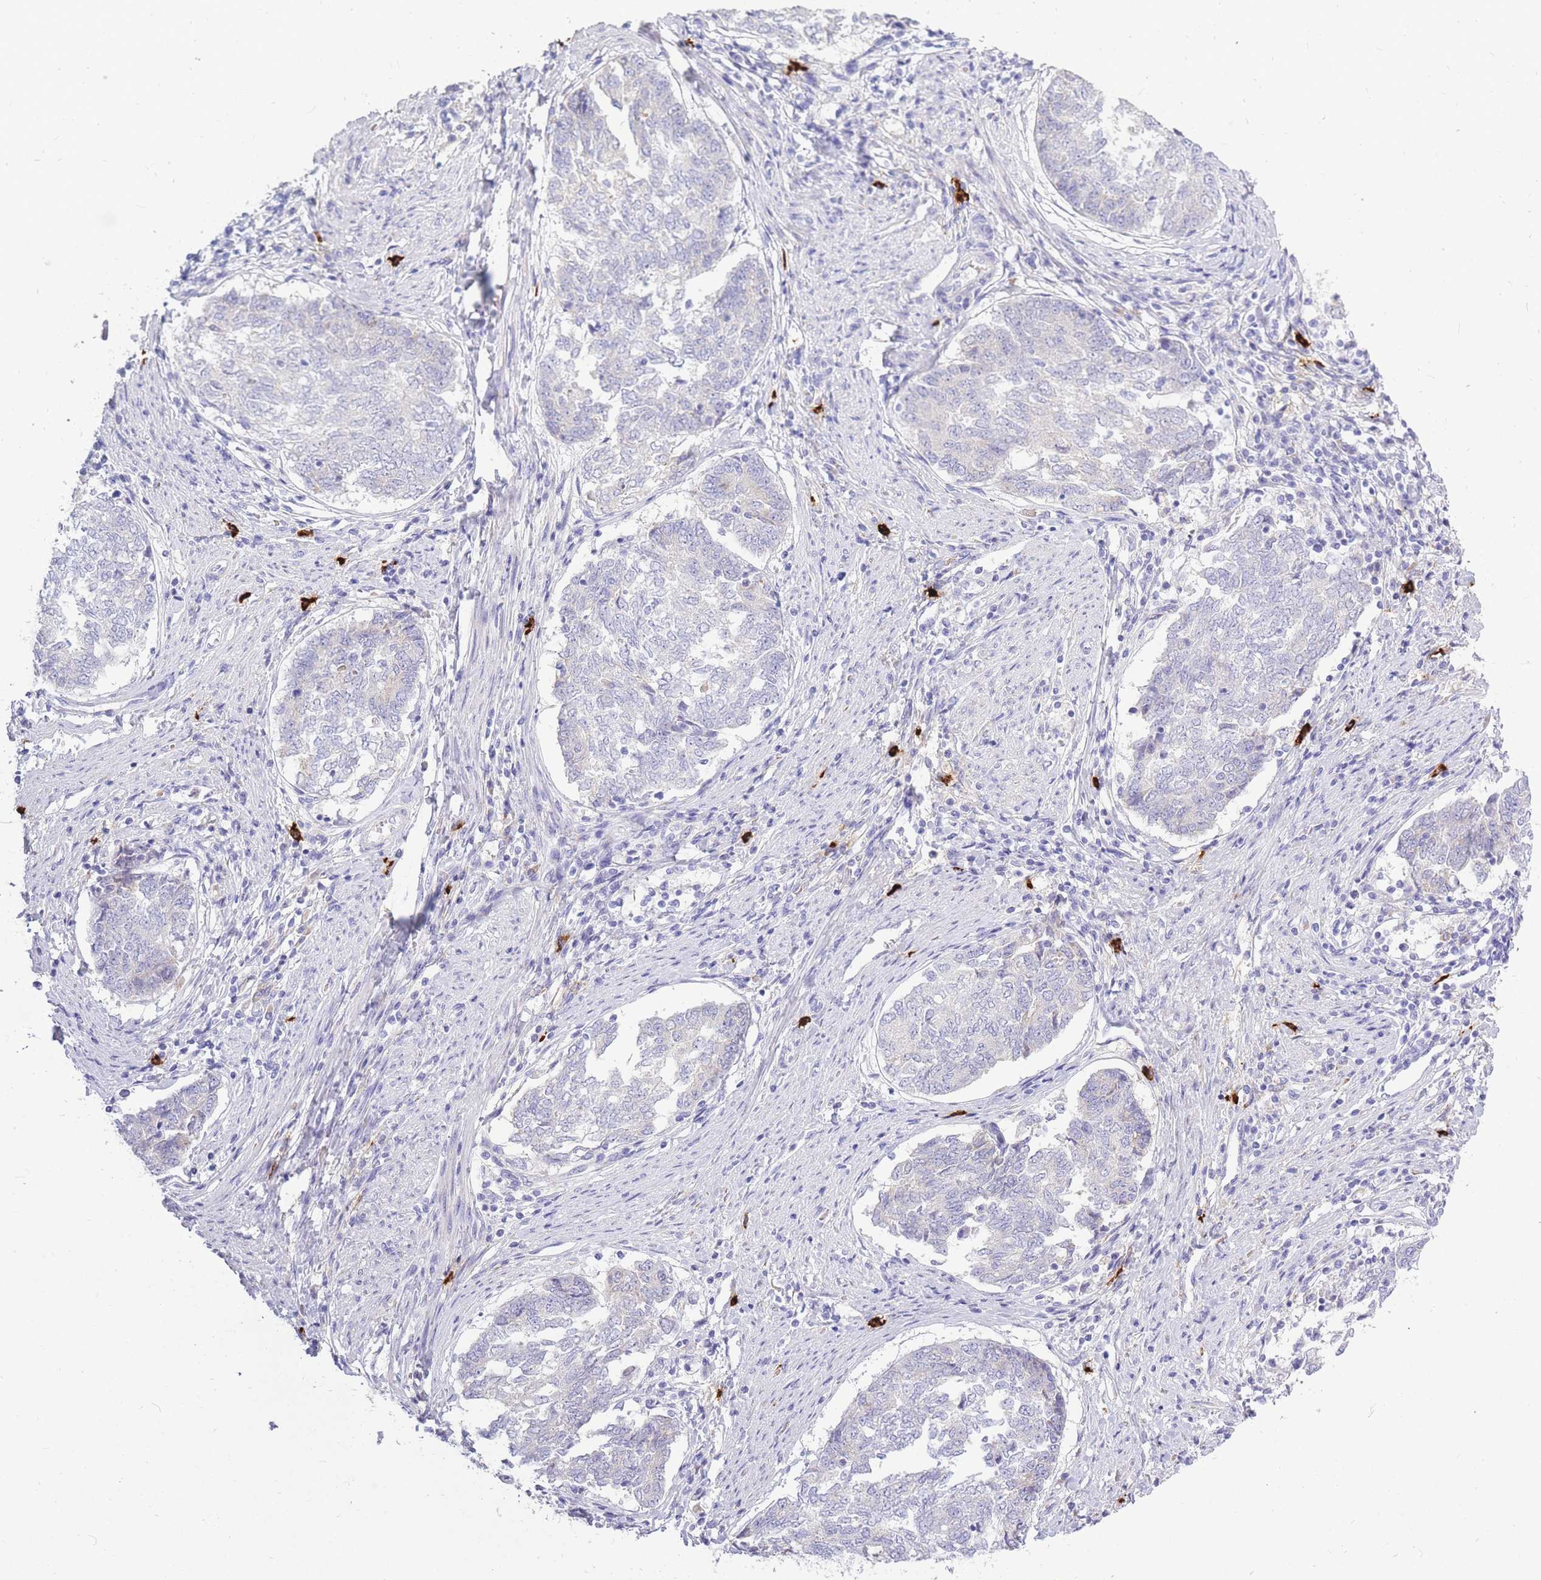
{"staining": {"intensity": "negative", "quantity": "none", "location": "none"}, "tissue": "endometrial cancer", "cell_type": "Tumor cells", "image_type": "cancer", "snomed": [{"axis": "morphology", "description": "Adenocarcinoma, NOS"}, {"axis": "topography", "description": "Endometrium"}], "caption": "DAB (3,3'-diaminobenzidine) immunohistochemical staining of human endometrial cancer shows no significant positivity in tumor cells. Nuclei are stained in blue.", "gene": "TPSD1", "patient": {"sex": "female", "age": 80}}